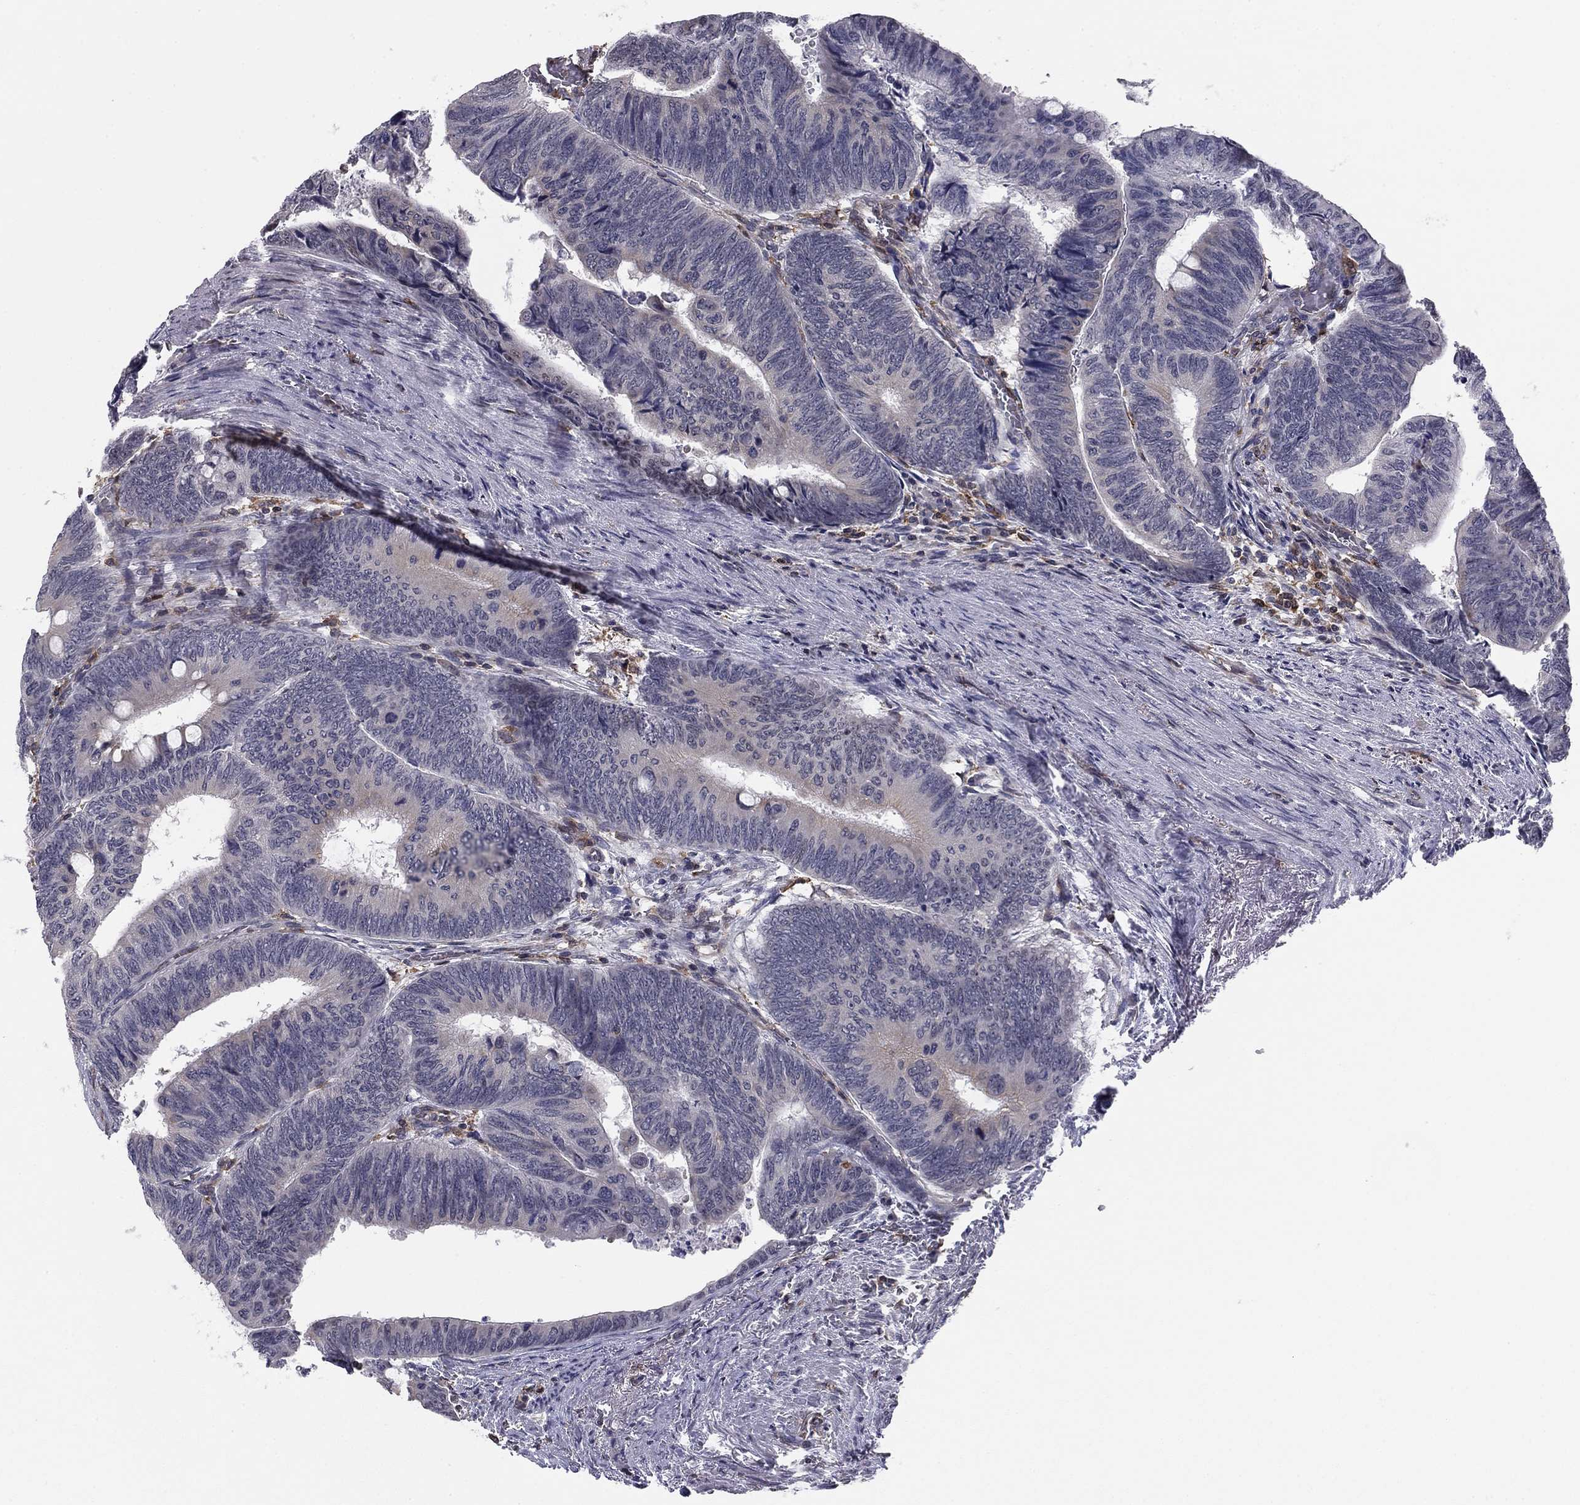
{"staining": {"intensity": "negative", "quantity": "none", "location": "none"}, "tissue": "colorectal cancer", "cell_type": "Tumor cells", "image_type": "cancer", "snomed": [{"axis": "morphology", "description": "Normal tissue, NOS"}, {"axis": "morphology", "description": "Adenocarcinoma, NOS"}, {"axis": "topography", "description": "Rectum"}, {"axis": "topography", "description": "Peripheral nerve tissue"}], "caption": "A photomicrograph of human colorectal cancer (adenocarcinoma) is negative for staining in tumor cells.", "gene": "PLCB2", "patient": {"sex": "male", "age": 92}}